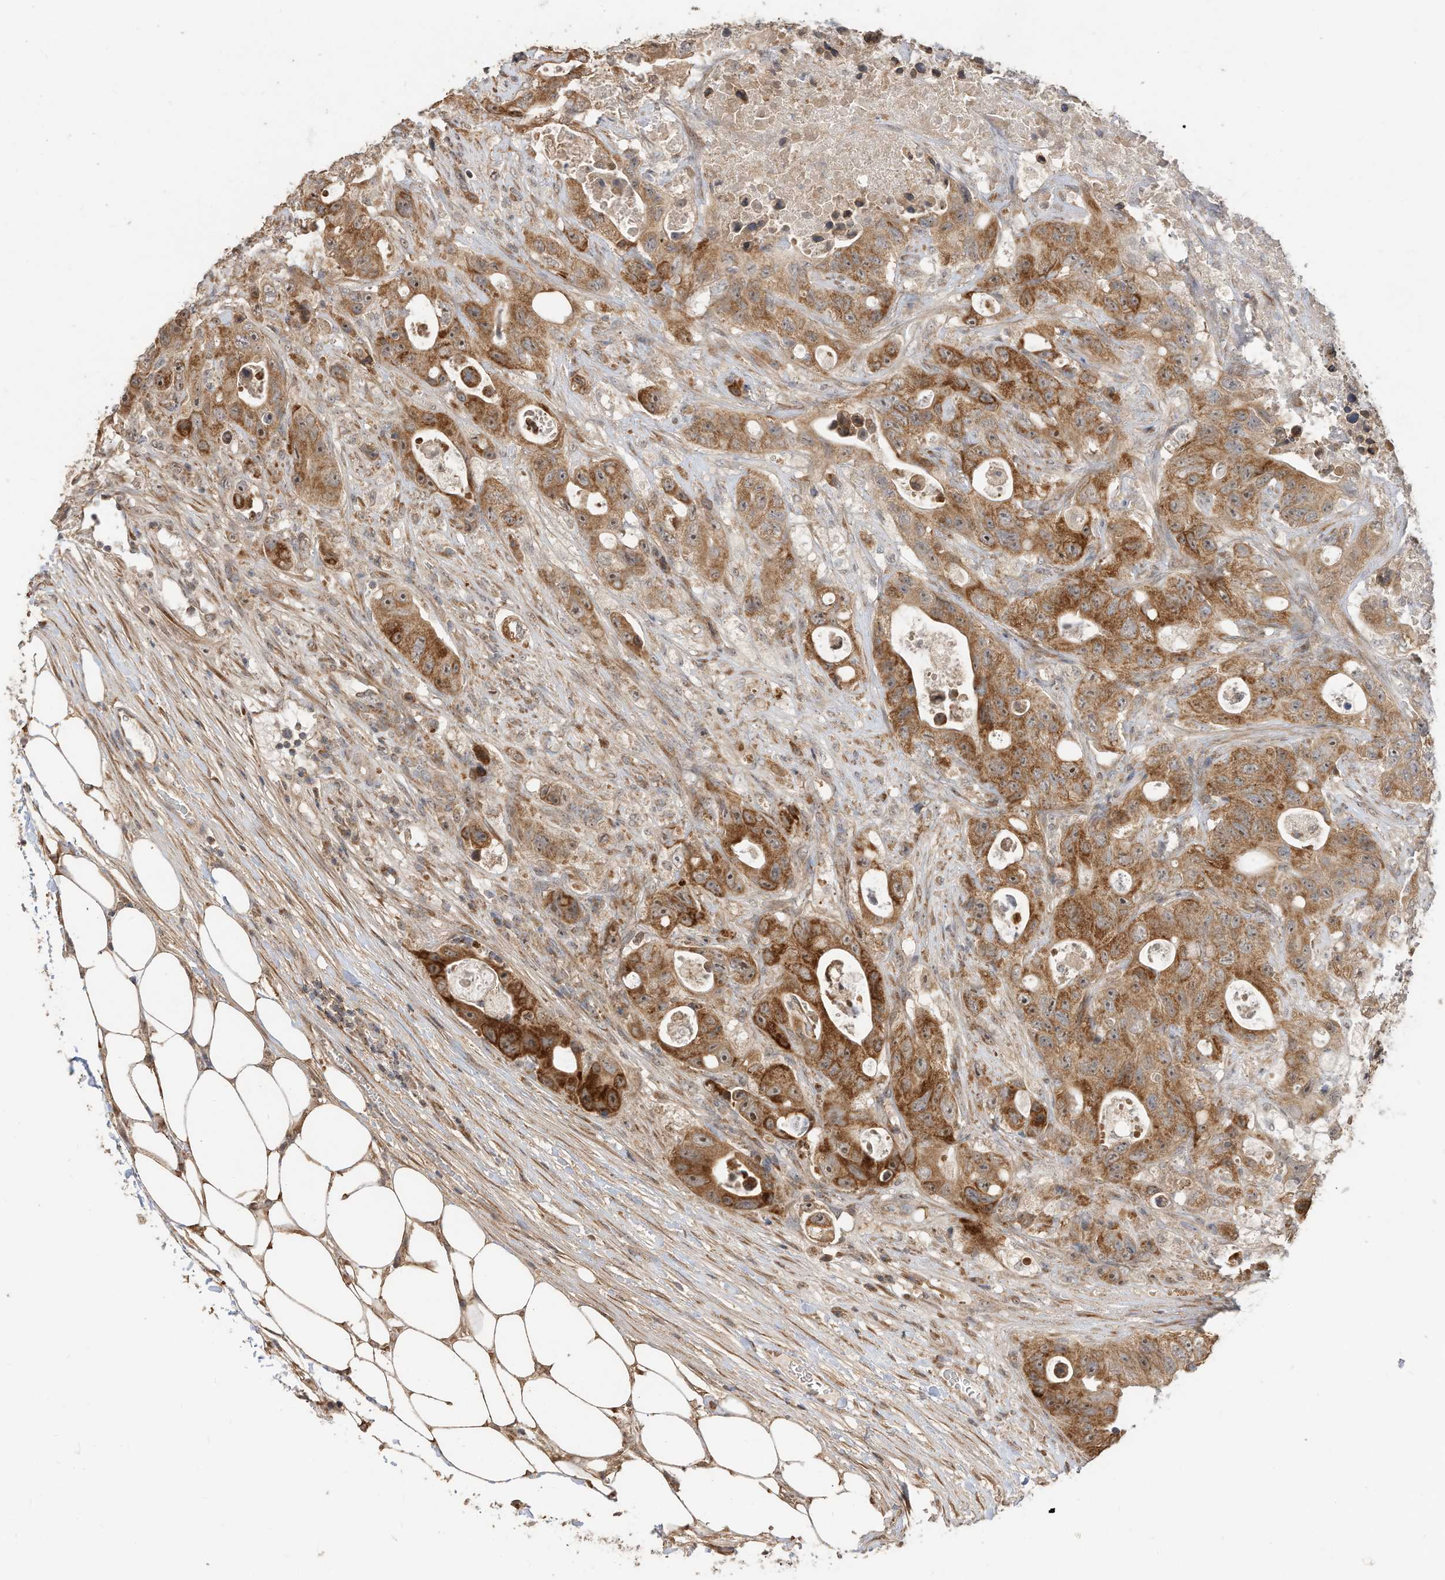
{"staining": {"intensity": "strong", "quantity": "25%-75%", "location": "cytoplasmic/membranous"}, "tissue": "colorectal cancer", "cell_type": "Tumor cells", "image_type": "cancer", "snomed": [{"axis": "morphology", "description": "Adenocarcinoma, NOS"}, {"axis": "topography", "description": "Colon"}], "caption": "High-power microscopy captured an IHC image of colorectal cancer, revealing strong cytoplasmic/membranous expression in approximately 25%-75% of tumor cells.", "gene": "CAGE1", "patient": {"sex": "female", "age": 46}}